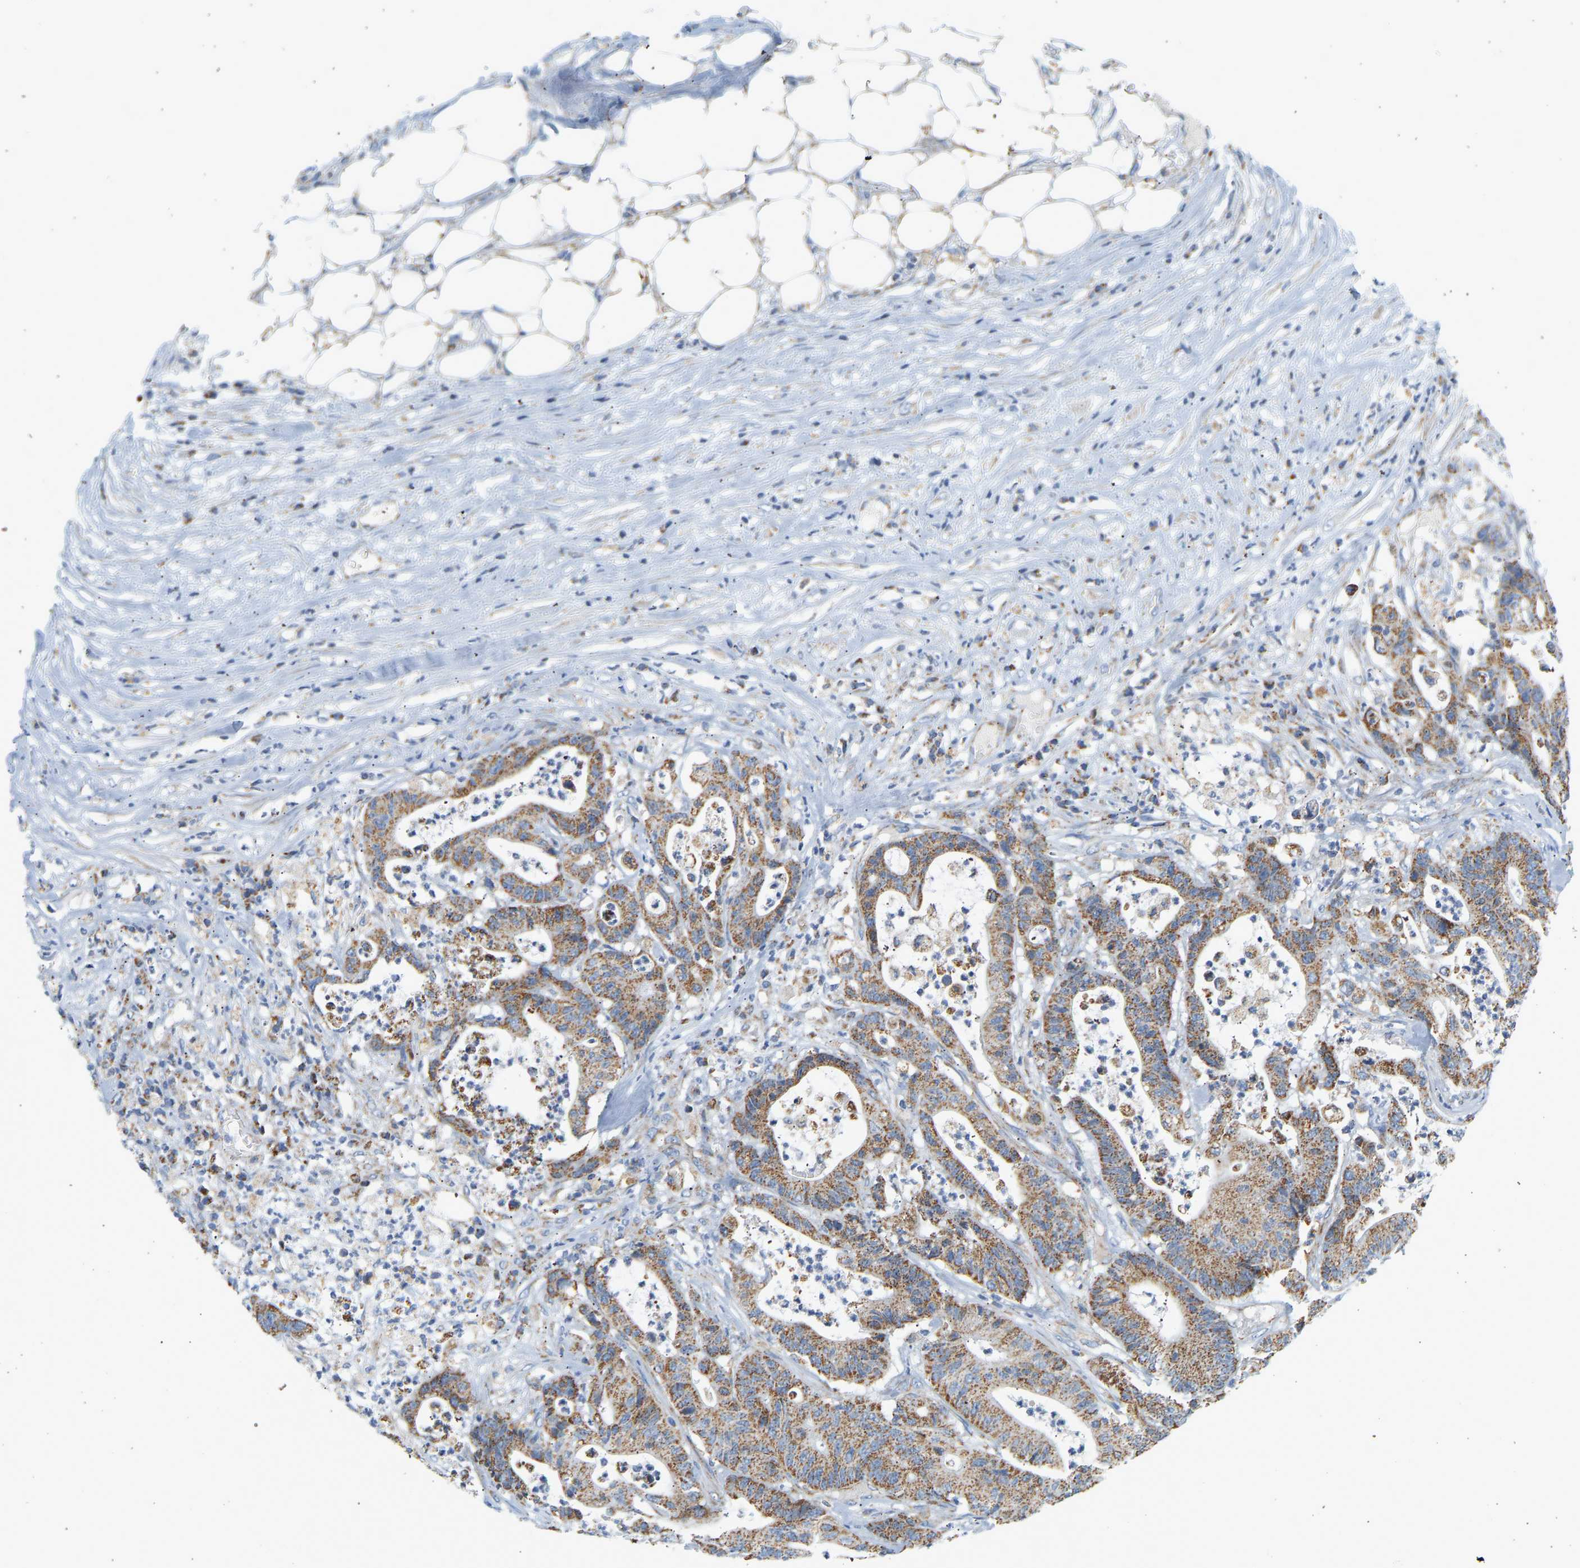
{"staining": {"intensity": "moderate", "quantity": ">75%", "location": "cytoplasmic/membranous"}, "tissue": "colorectal cancer", "cell_type": "Tumor cells", "image_type": "cancer", "snomed": [{"axis": "morphology", "description": "Adenocarcinoma, NOS"}, {"axis": "topography", "description": "Colon"}], "caption": "IHC (DAB (3,3'-diaminobenzidine)) staining of adenocarcinoma (colorectal) exhibits moderate cytoplasmic/membranous protein staining in approximately >75% of tumor cells.", "gene": "GRPEL2", "patient": {"sex": "female", "age": 84}}